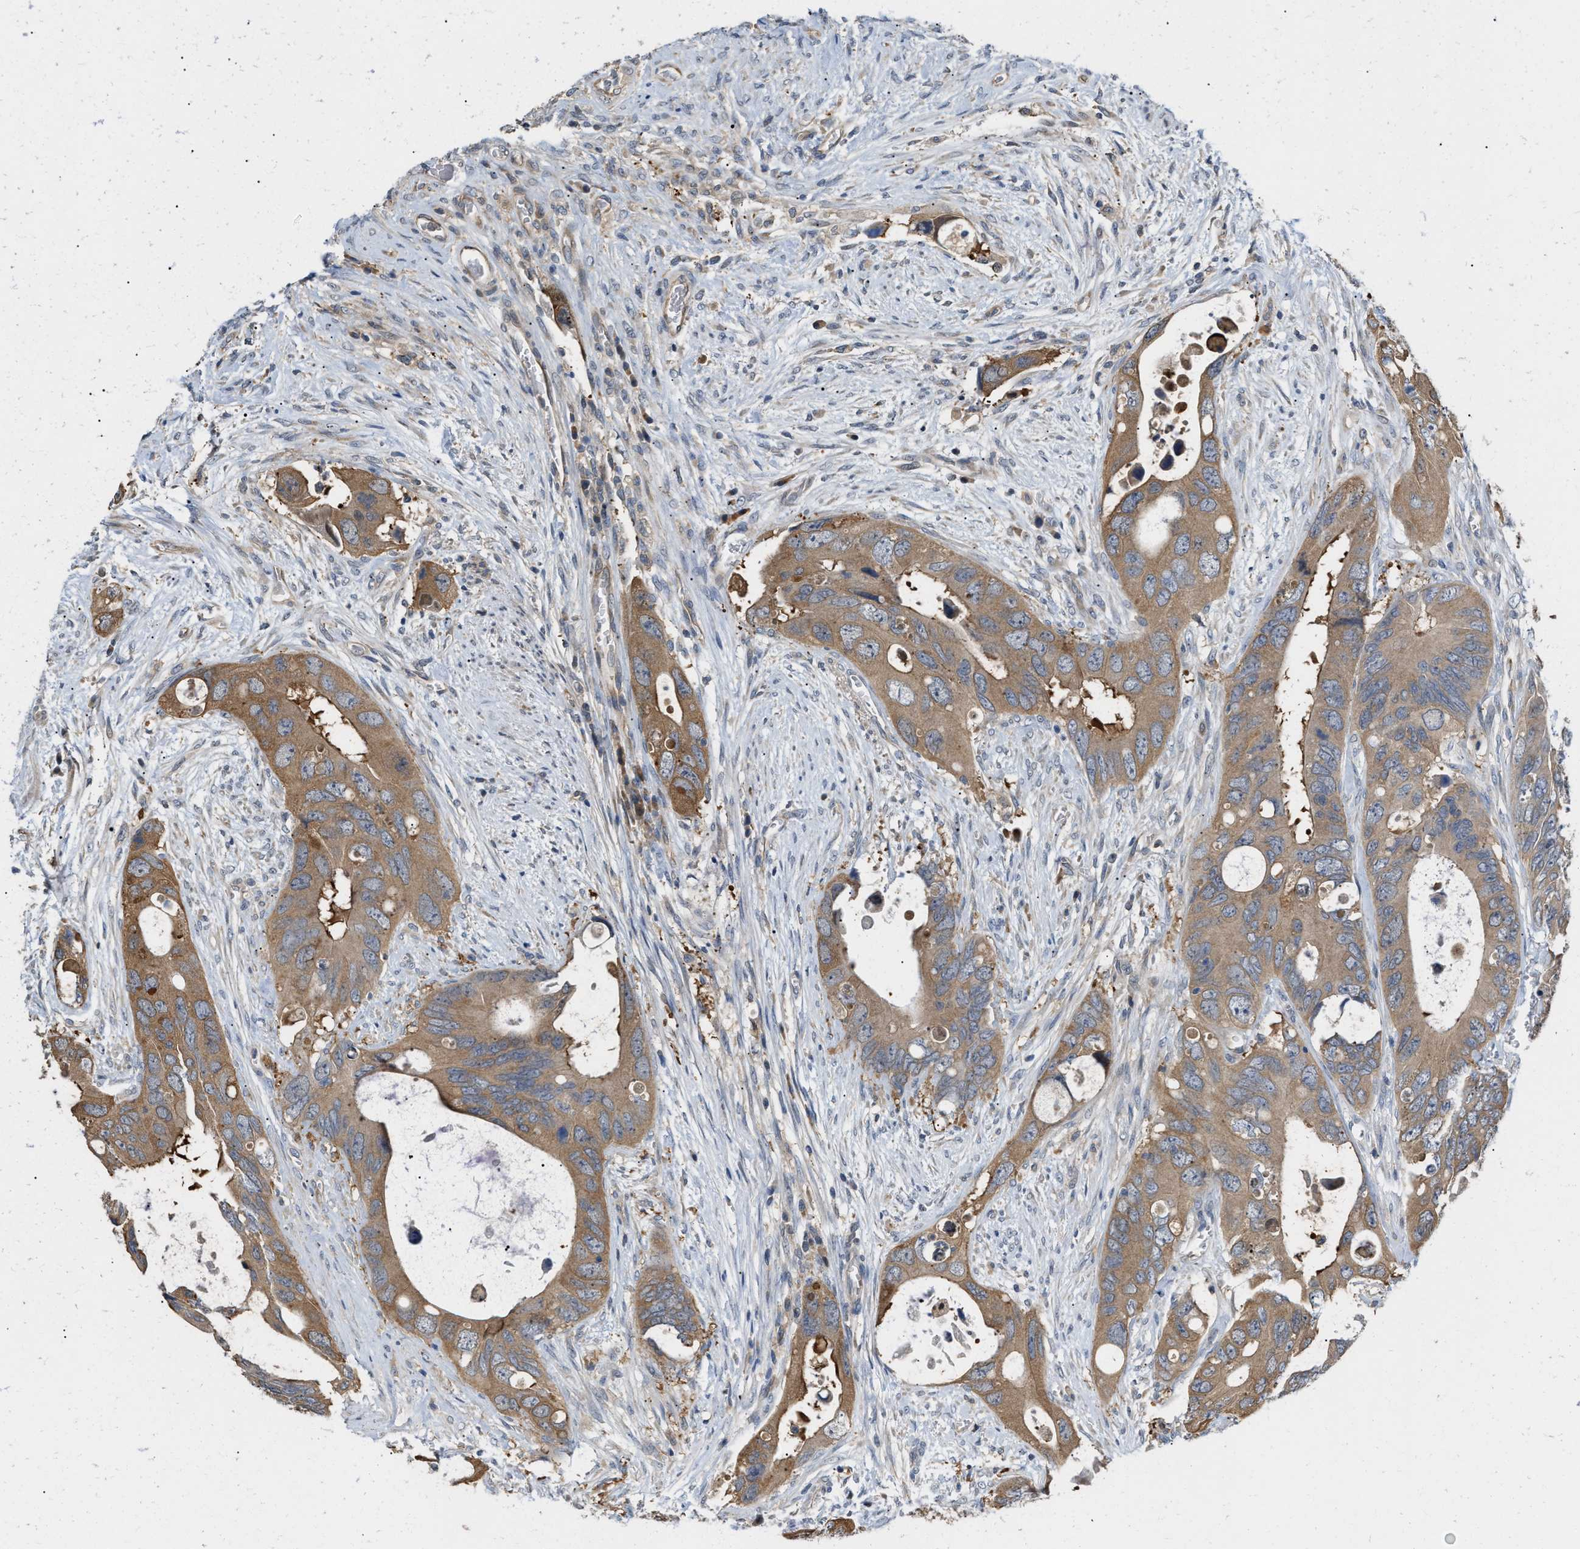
{"staining": {"intensity": "moderate", "quantity": ">75%", "location": "cytoplasmic/membranous"}, "tissue": "colorectal cancer", "cell_type": "Tumor cells", "image_type": "cancer", "snomed": [{"axis": "morphology", "description": "Adenocarcinoma, NOS"}, {"axis": "topography", "description": "Rectum"}], "caption": "Moderate cytoplasmic/membranous protein positivity is identified in about >75% of tumor cells in colorectal adenocarcinoma.", "gene": "CSNK1A1", "patient": {"sex": "male", "age": 70}}